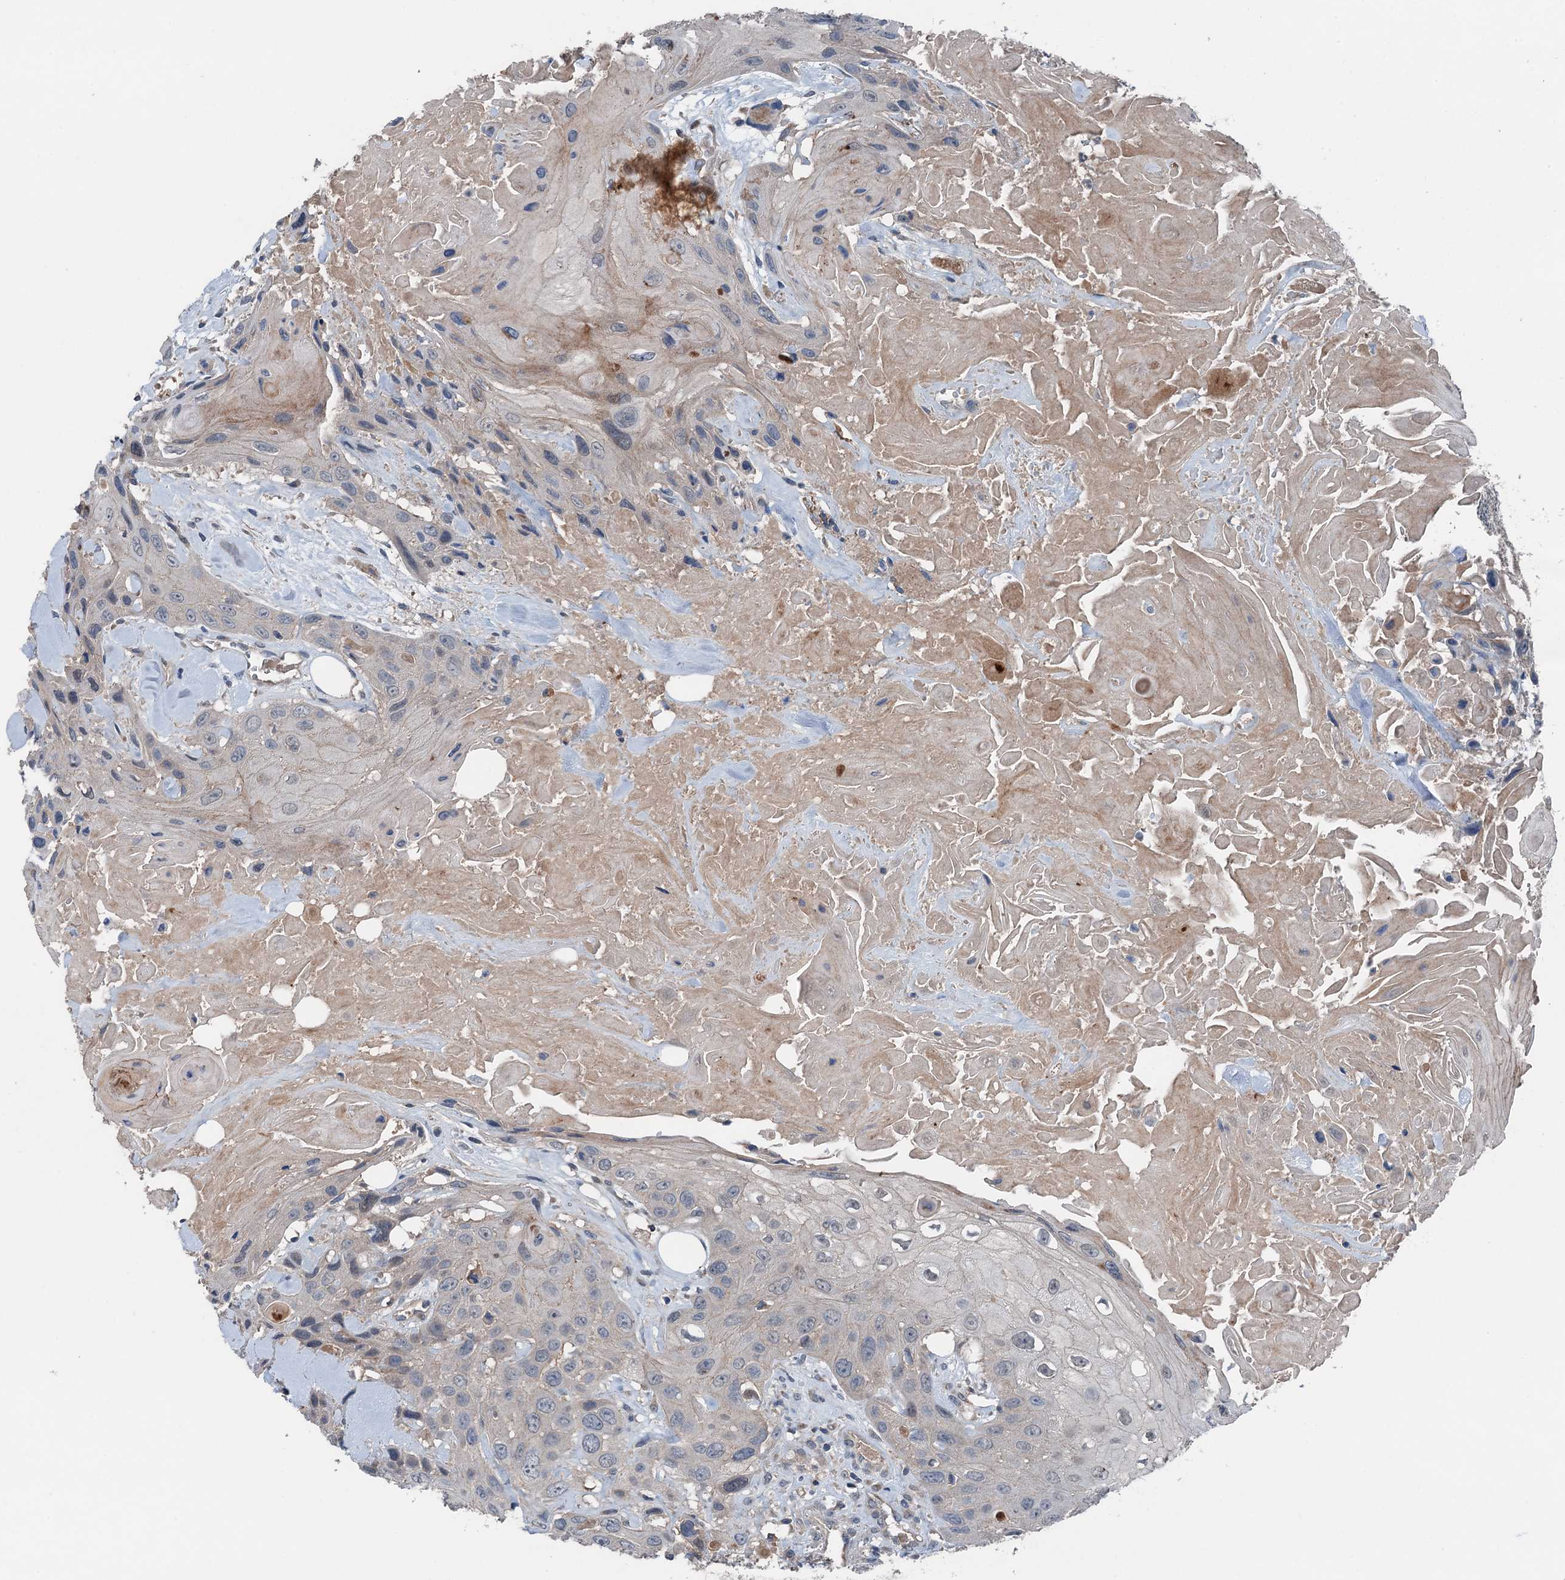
{"staining": {"intensity": "negative", "quantity": "none", "location": "none"}, "tissue": "head and neck cancer", "cell_type": "Tumor cells", "image_type": "cancer", "snomed": [{"axis": "morphology", "description": "Squamous cell carcinoma, NOS"}, {"axis": "topography", "description": "Head-Neck"}], "caption": "This is a histopathology image of immunohistochemistry staining of head and neck cancer, which shows no expression in tumor cells. (Stains: DAB IHC with hematoxylin counter stain, Microscopy: brightfield microscopy at high magnification).", "gene": "SLC2A10", "patient": {"sex": "male", "age": 81}}